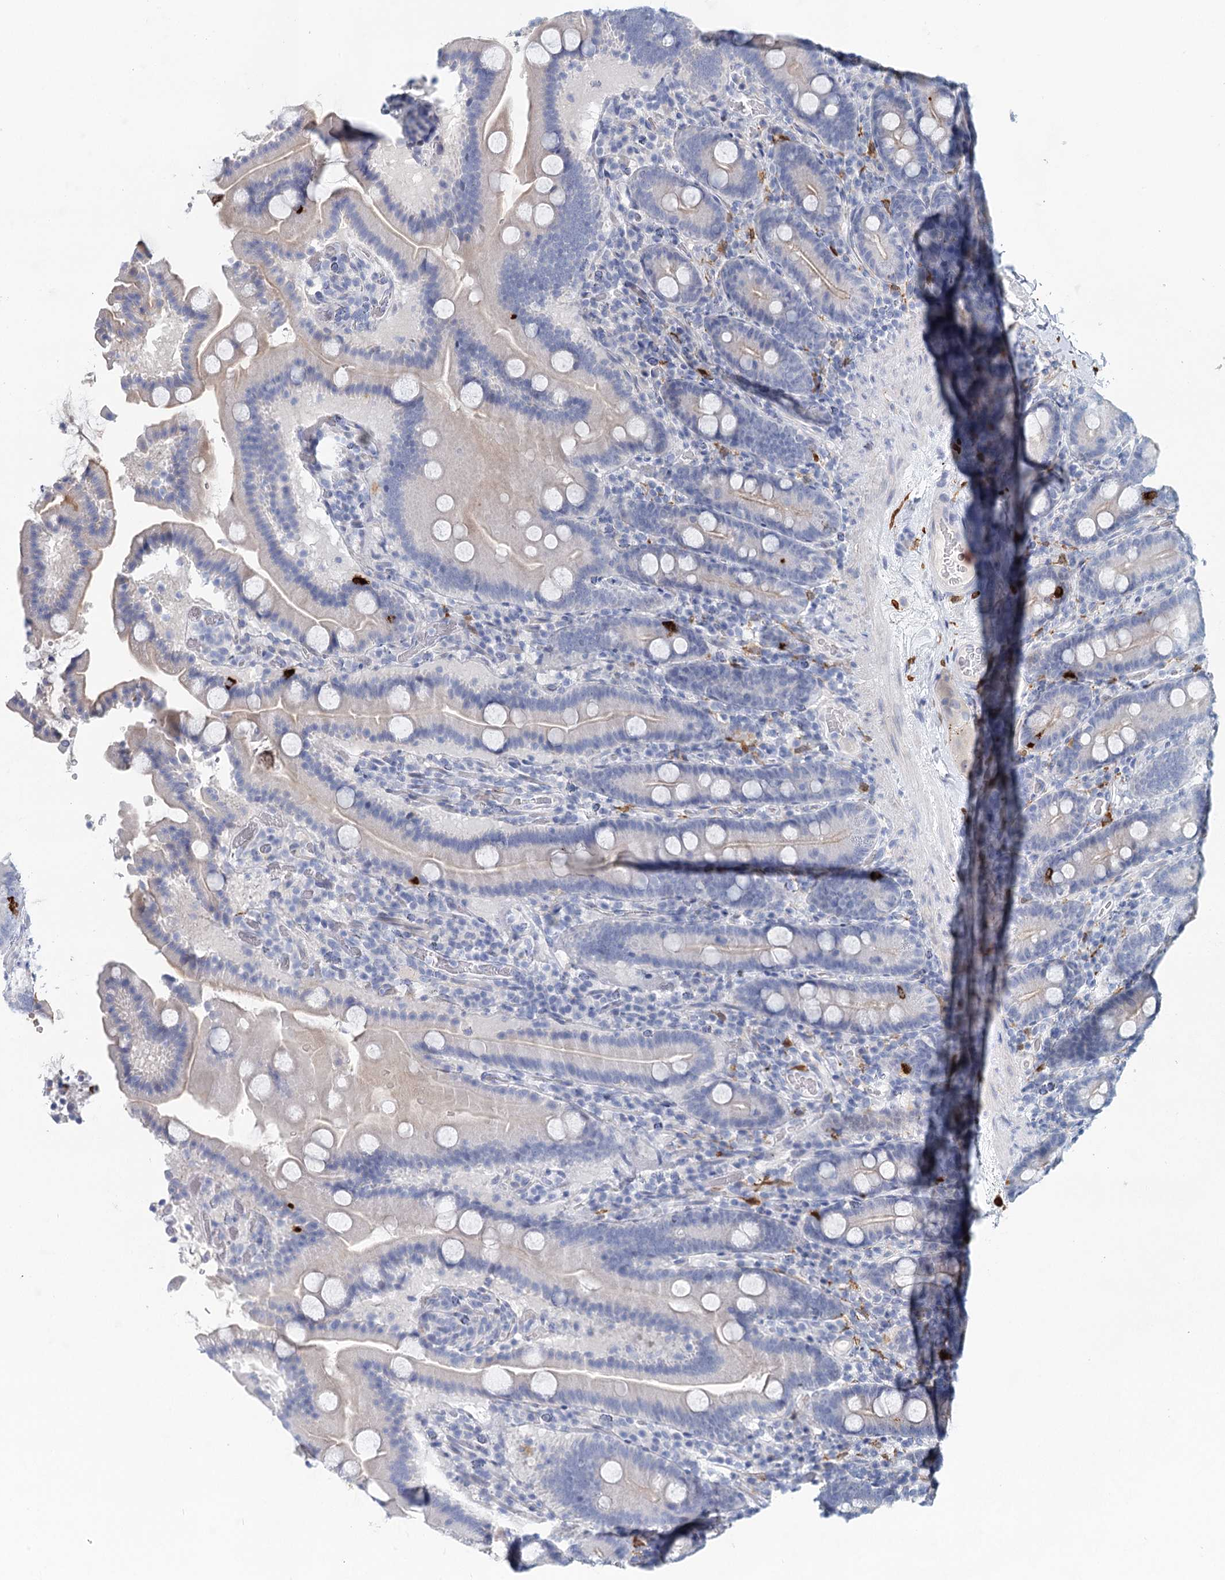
{"staining": {"intensity": "strong", "quantity": "<25%", "location": "cytoplasmic/membranous"}, "tissue": "duodenum", "cell_type": "Glandular cells", "image_type": "normal", "snomed": [{"axis": "morphology", "description": "Normal tissue, NOS"}, {"axis": "topography", "description": "Duodenum"}], "caption": "Immunohistochemical staining of benign duodenum exhibits <25% levels of strong cytoplasmic/membranous protein positivity in approximately <25% of glandular cells.", "gene": "SLC19A3", "patient": {"sex": "male", "age": 55}}